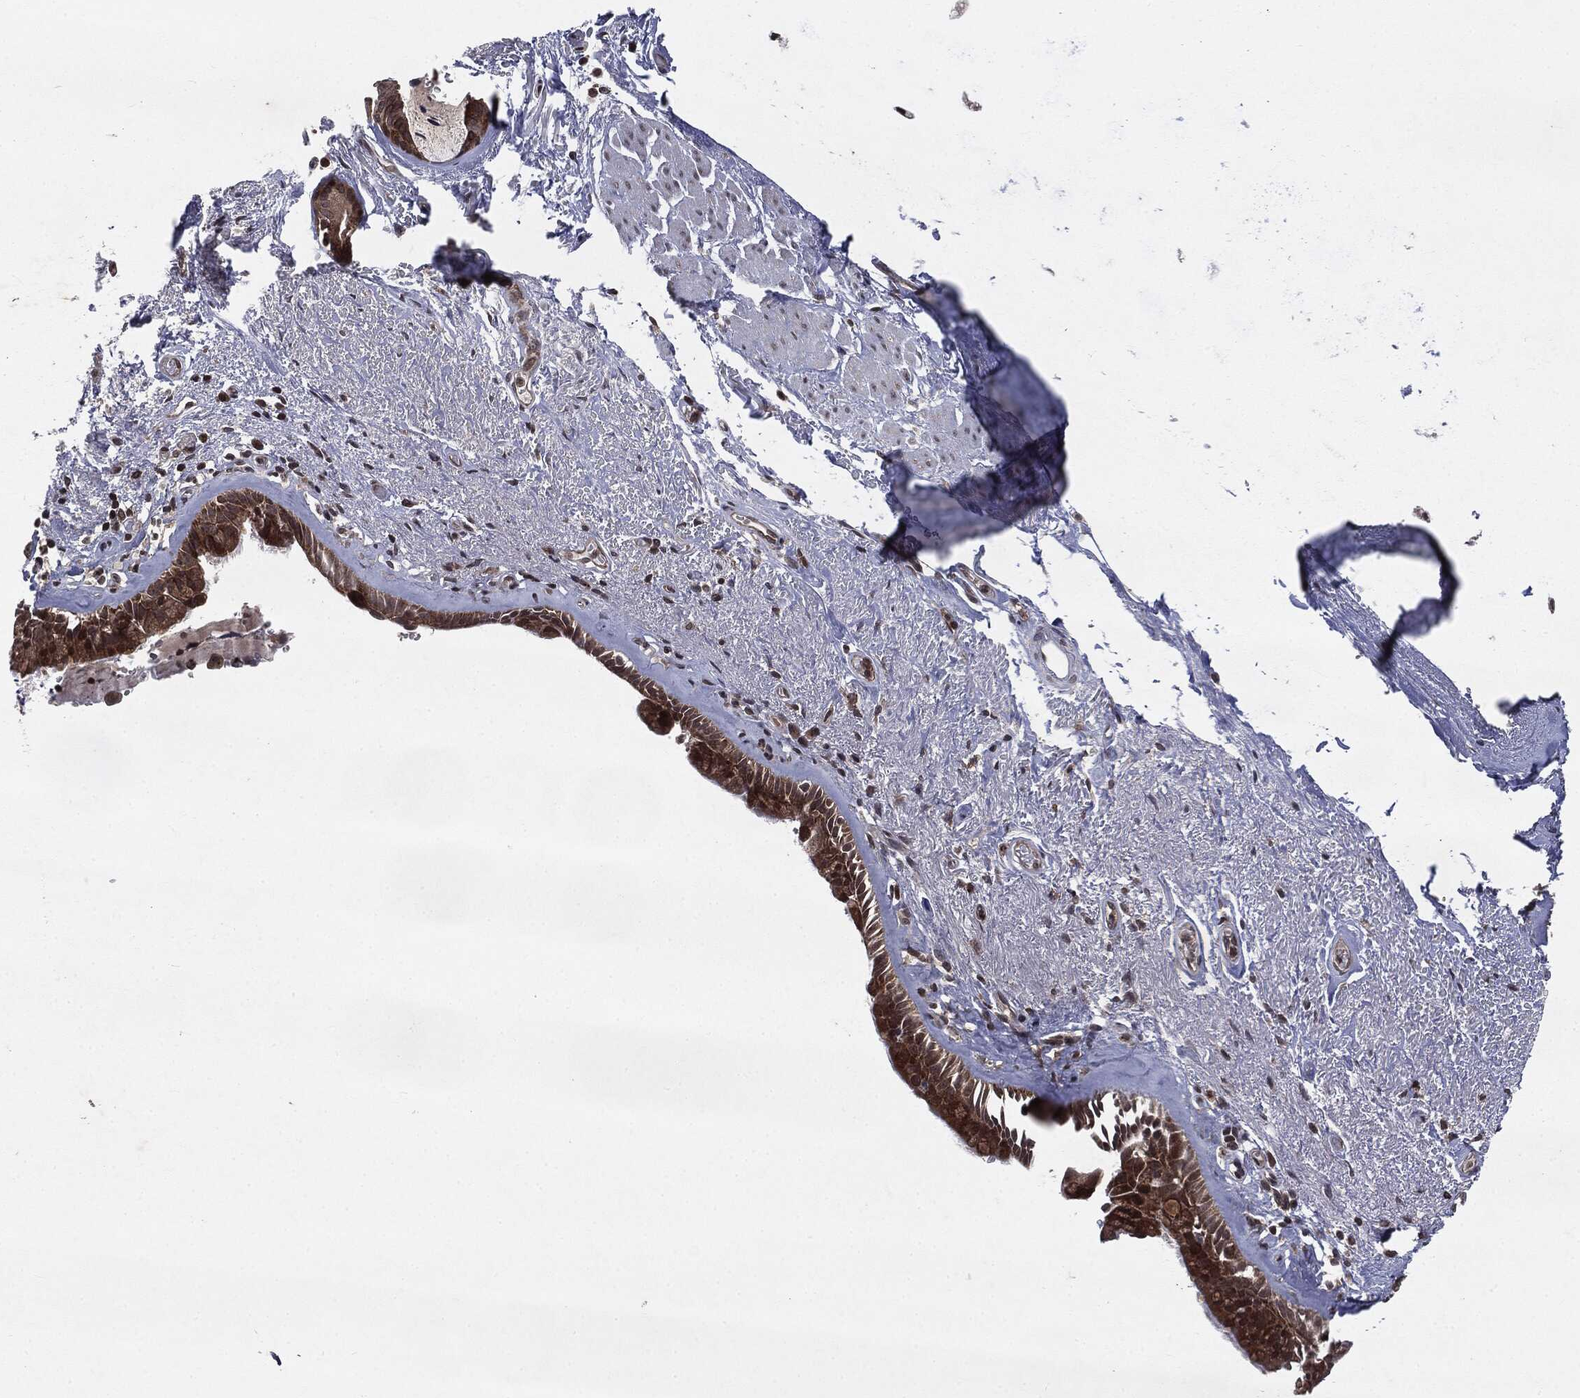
{"staining": {"intensity": "strong", "quantity": ">75%", "location": "cytoplasmic/membranous,nuclear"}, "tissue": "bronchus", "cell_type": "Respiratory epithelial cells", "image_type": "normal", "snomed": [{"axis": "morphology", "description": "Normal tissue, NOS"}, {"axis": "topography", "description": "Bronchus"}], "caption": "Protein analysis of benign bronchus demonstrates strong cytoplasmic/membranous,nuclear positivity in about >75% of respiratory epithelial cells. (DAB (3,3'-diaminobenzidine) IHC with brightfield microscopy, high magnification).", "gene": "STAU2", "patient": {"sex": "male", "age": 82}}